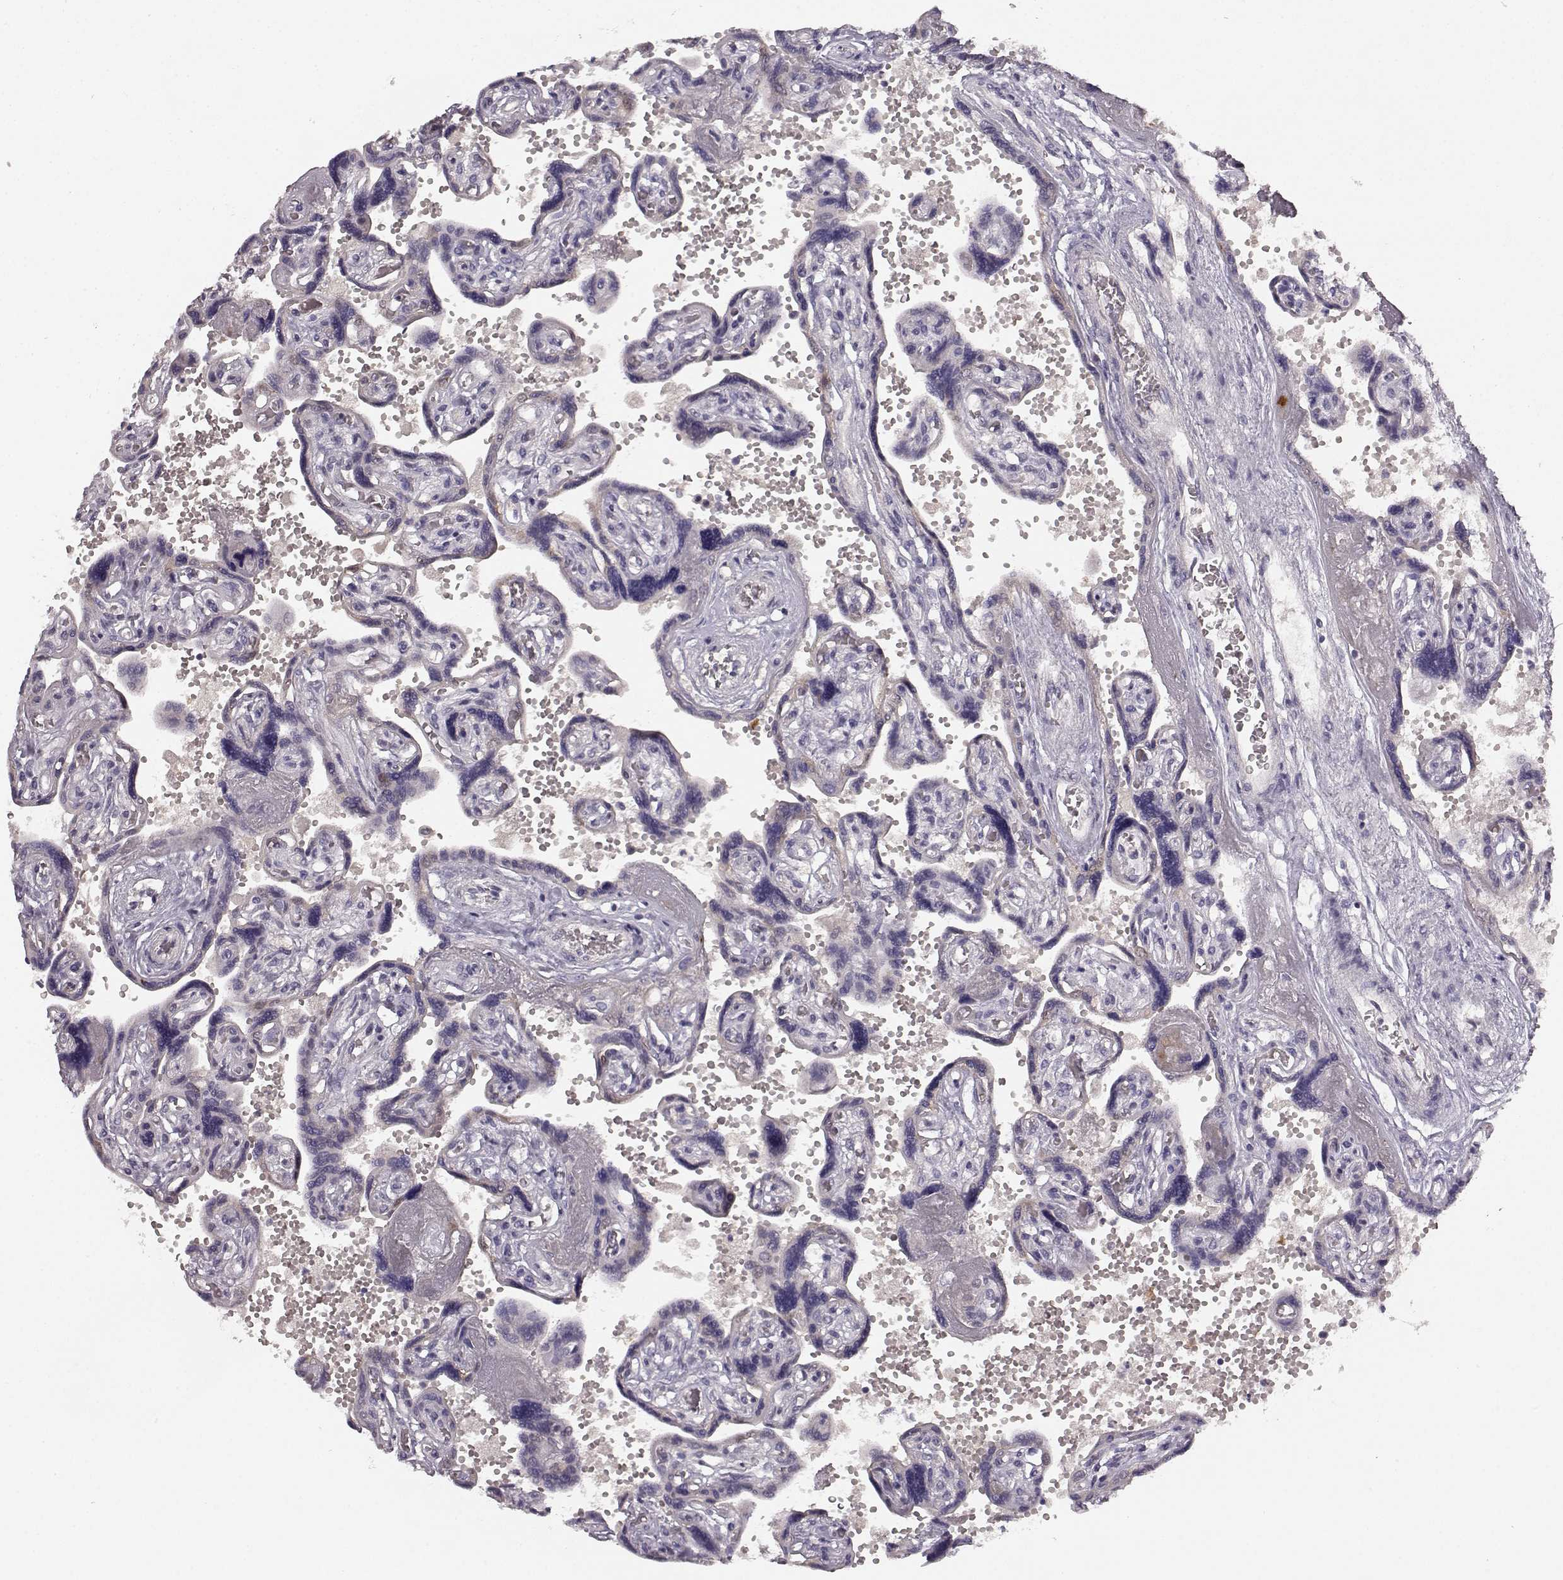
{"staining": {"intensity": "negative", "quantity": "none", "location": "none"}, "tissue": "placenta", "cell_type": "Decidual cells", "image_type": "normal", "snomed": [{"axis": "morphology", "description": "Normal tissue, NOS"}, {"axis": "topography", "description": "Placenta"}], "caption": "Image shows no significant protein positivity in decidual cells of benign placenta.", "gene": "BFSP2", "patient": {"sex": "female", "age": 32}}